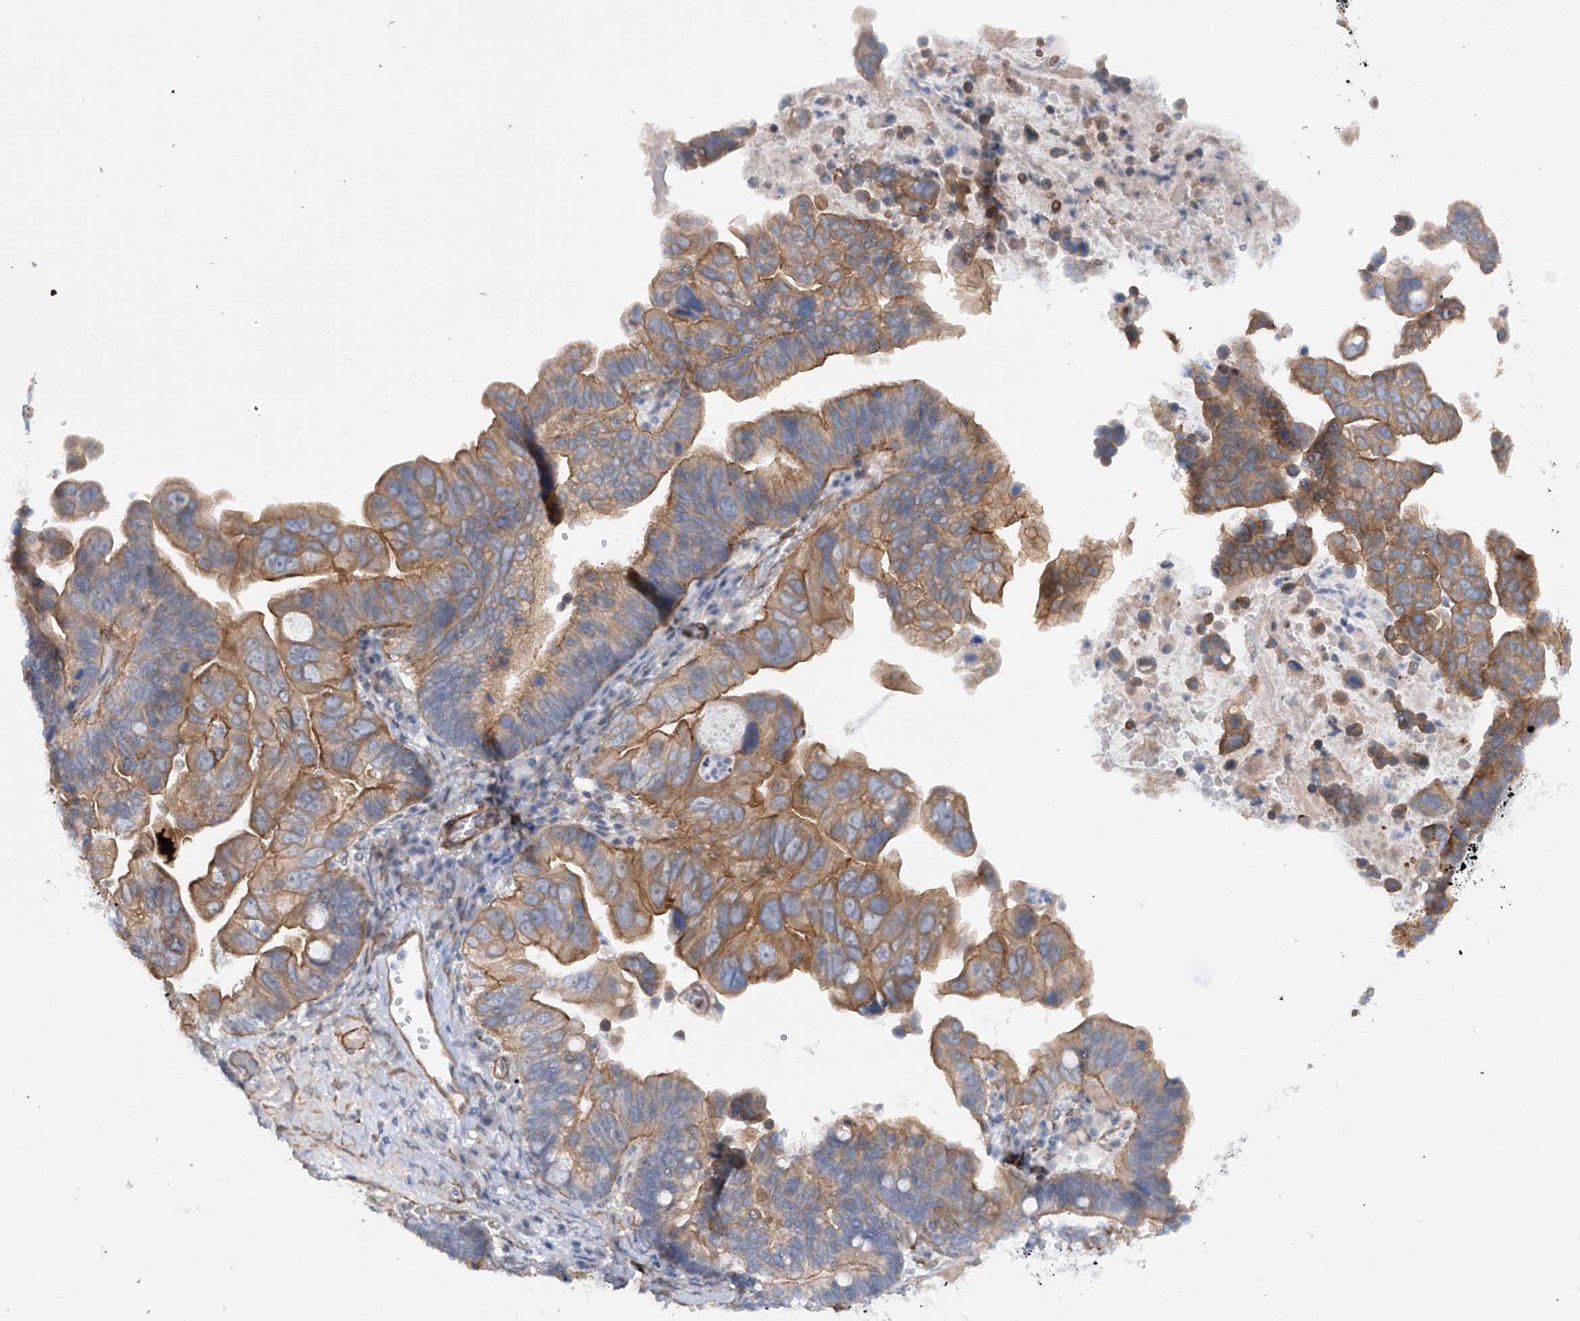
{"staining": {"intensity": "moderate", "quantity": ">75%", "location": "cytoplasmic/membranous"}, "tissue": "ovarian cancer", "cell_type": "Tumor cells", "image_type": "cancer", "snomed": [{"axis": "morphology", "description": "Cystadenocarcinoma, serous, NOS"}, {"axis": "topography", "description": "Ovary"}], "caption": "Ovarian cancer (serous cystadenocarcinoma) stained for a protein shows moderate cytoplasmic/membranous positivity in tumor cells.", "gene": "ZNF490", "patient": {"sex": "female", "age": 56}}